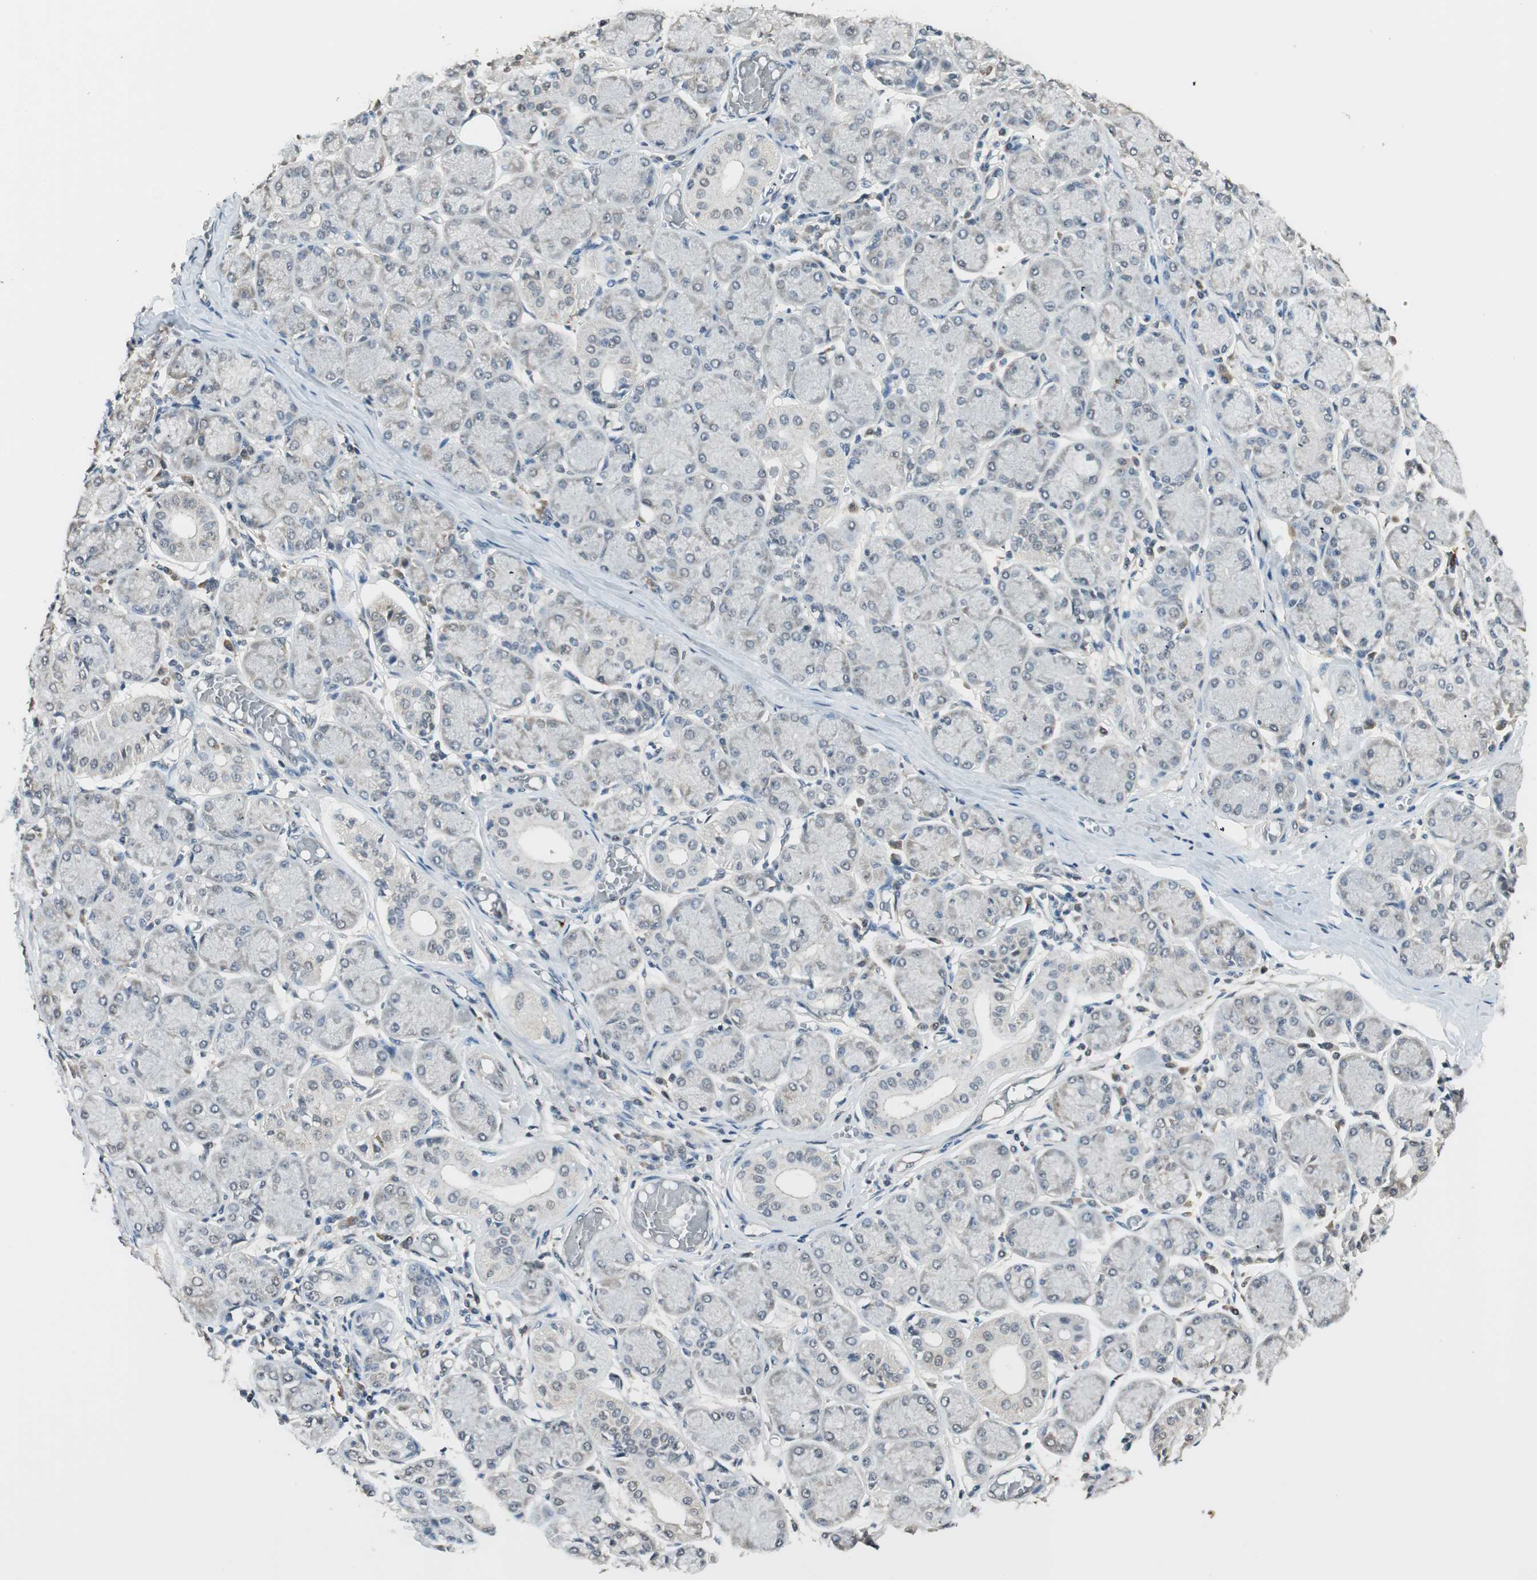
{"staining": {"intensity": "weak", "quantity": "<25%", "location": "cytoplasmic/membranous"}, "tissue": "salivary gland", "cell_type": "Glandular cells", "image_type": "normal", "snomed": [{"axis": "morphology", "description": "Normal tissue, NOS"}, {"axis": "topography", "description": "Salivary gland"}], "caption": "Salivary gland was stained to show a protein in brown. There is no significant positivity in glandular cells.", "gene": "USP5", "patient": {"sex": "female", "age": 24}}